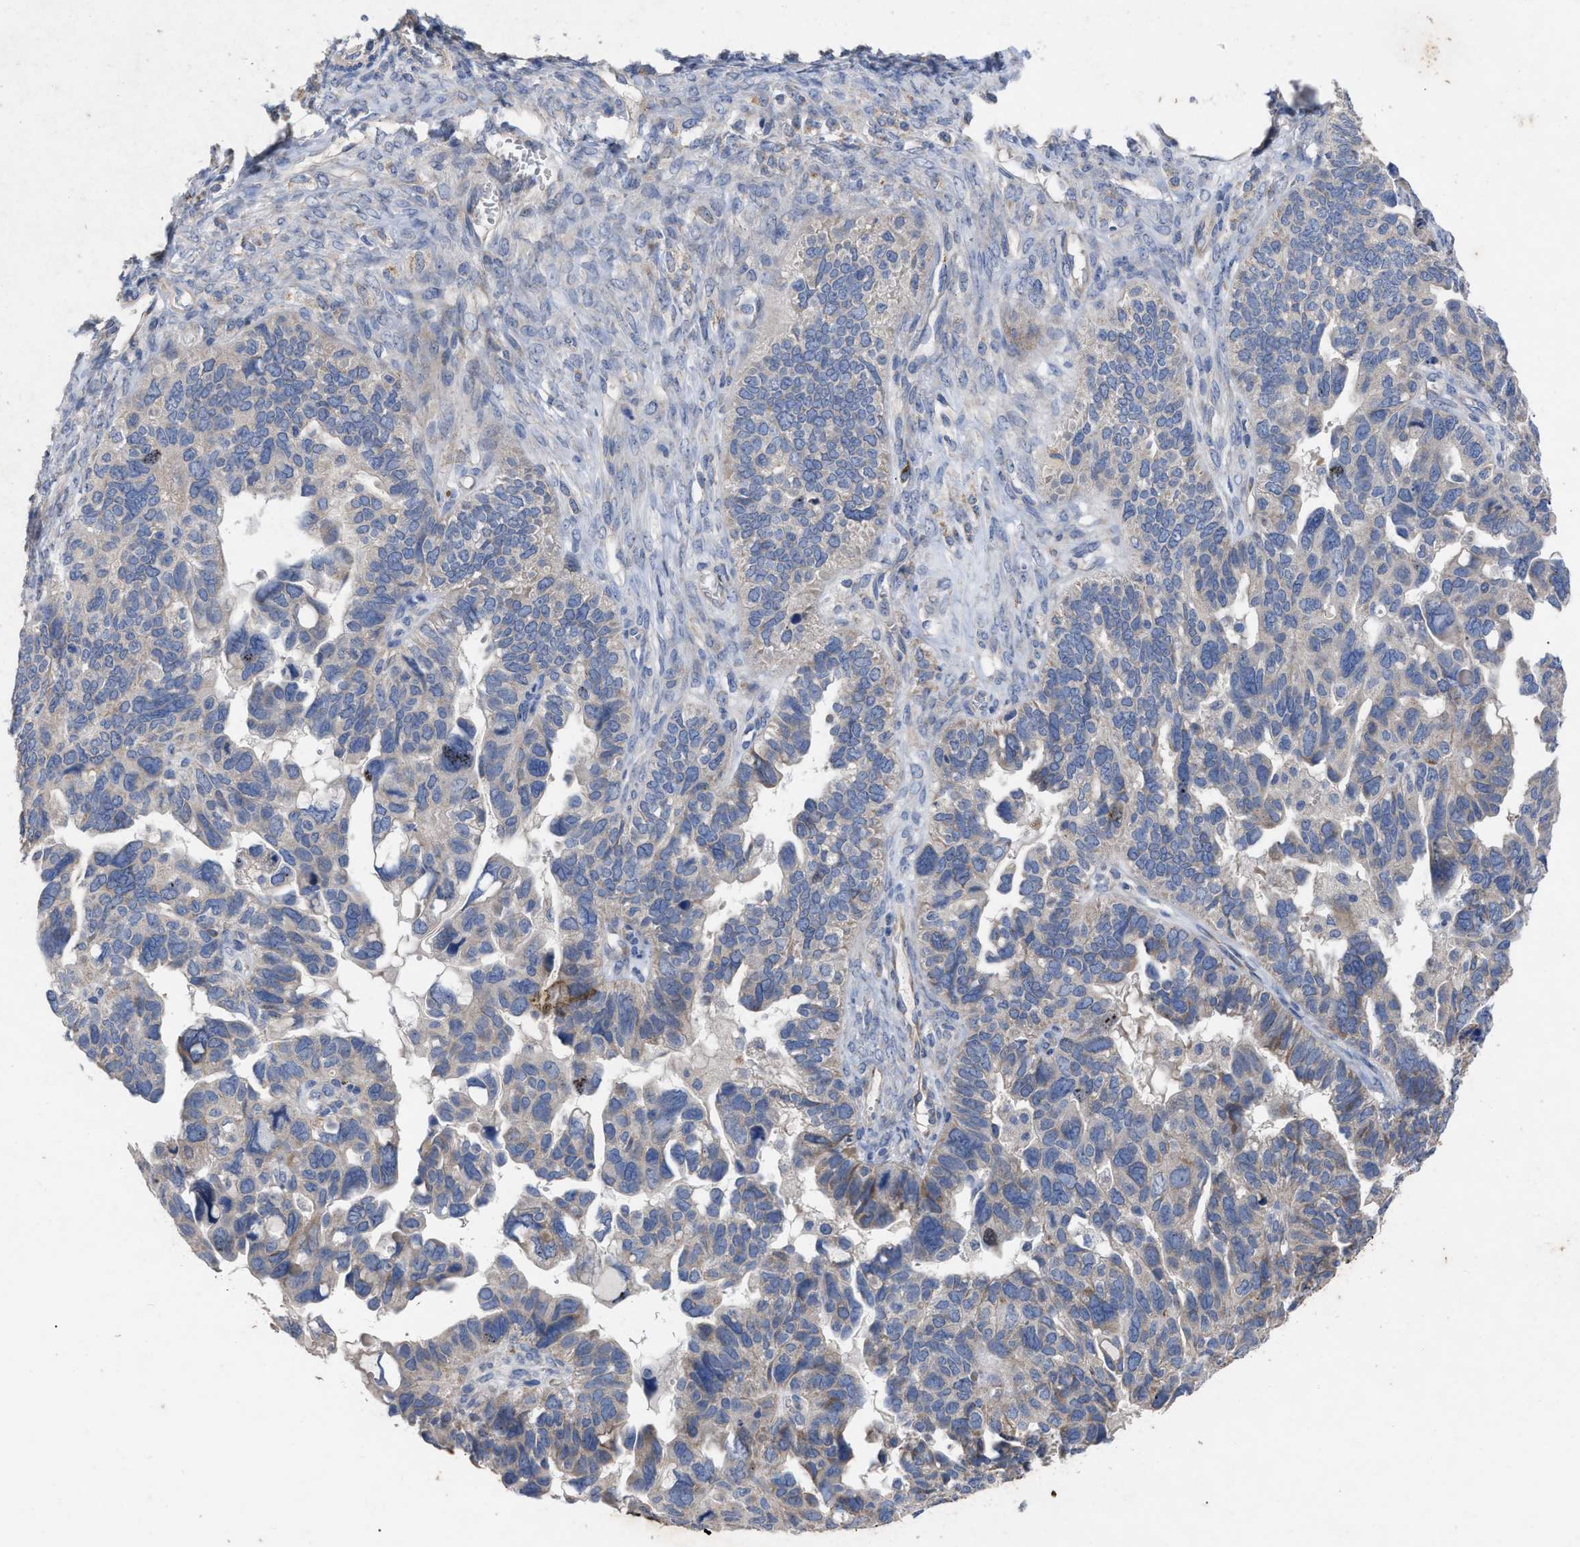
{"staining": {"intensity": "moderate", "quantity": "<25%", "location": "cytoplasmic/membranous"}, "tissue": "ovarian cancer", "cell_type": "Tumor cells", "image_type": "cancer", "snomed": [{"axis": "morphology", "description": "Cystadenocarcinoma, serous, NOS"}, {"axis": "topography", "description": "Ovary"}], "caption": "Protein staining displays moderate cytoplasmic/membranous expression in about <25% of tumor cells in serous cystadenocarcinoma (ovarian). (Stains: DAB (3,3'-diaminobenzidine) in brown, nuclei in blue, Microscopy: brightfield microscopy at high magnification).", "gene": "VIP", "patient": {"sex": "female", "age": 79}}